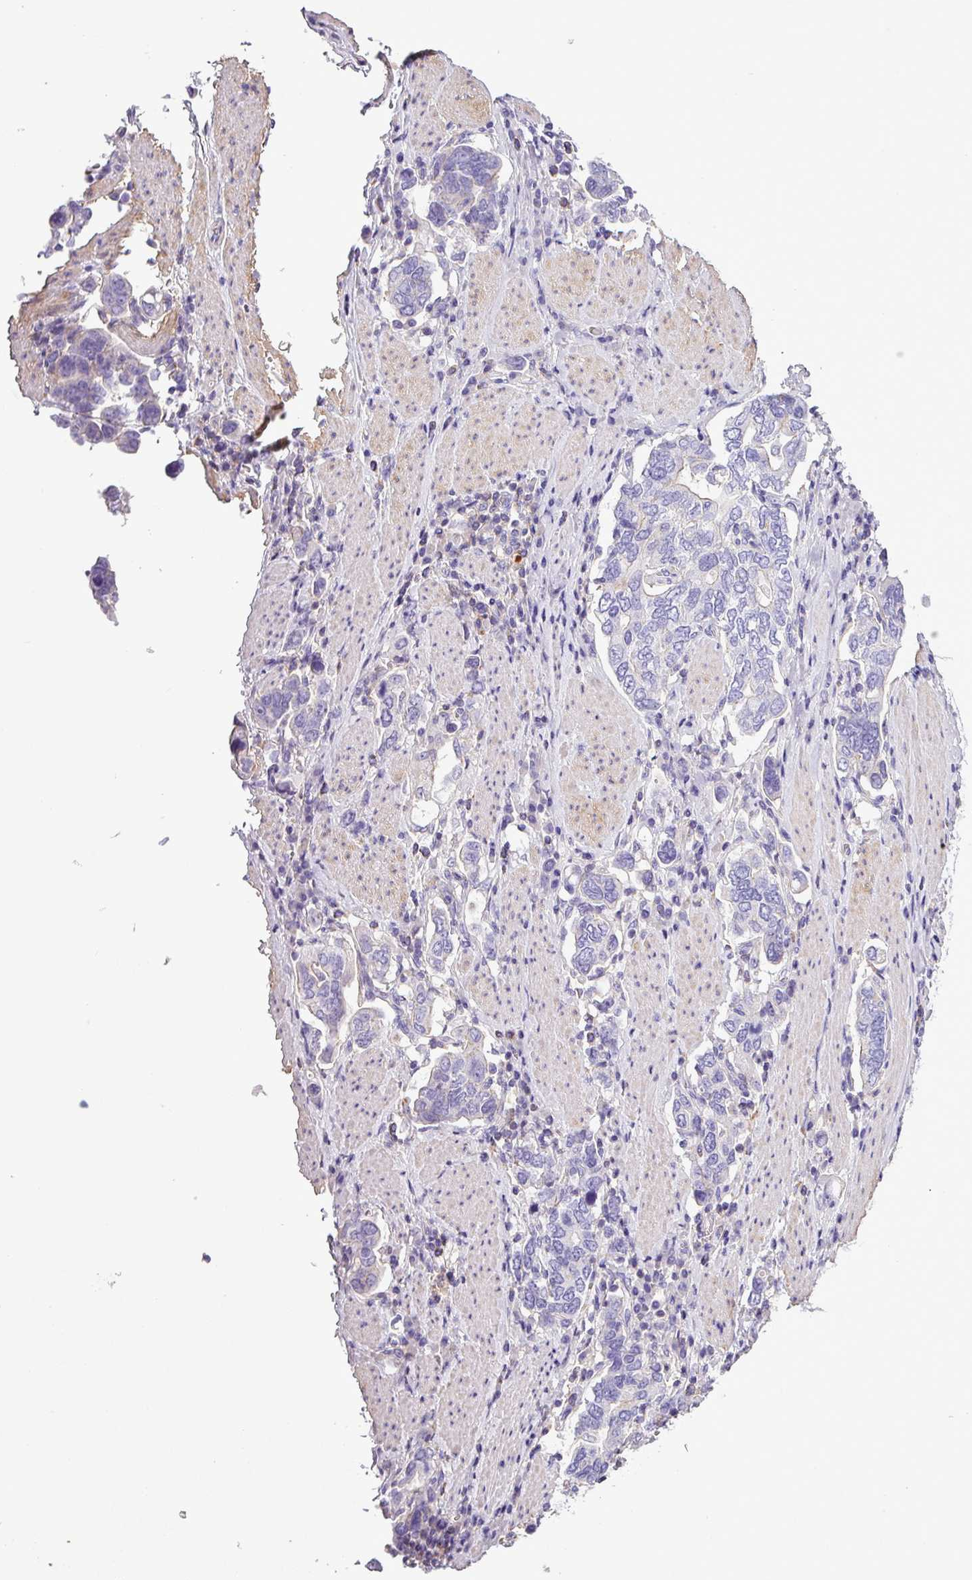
{"staining": {"intensity": "negative", "quantity": "none", "location": "none"}, "tissue": "stomach cancer", "cell_type": "Tumor cells", "image_type": "cancer", "snomed": [{"axis": "morphology", "description": "Adenocarcinoma, NOS"}, {"axis": "topography", "description": "Stomach, upper"}, {"axis": "topography", "description": "Stomach"}], "caption": "Immunohistochemistry (IHC) micrograph of stomach cancer stained for a protein (brown), which demonstrates no staining in tumor cells. Brightfield microscopy of immunohistochemistry (IHC) stained with DAB (brown) and hematoxylin (blue), captured at high magnification.", "gene": "ZNF334", "patient": {"sex": "male", "age": 62}}